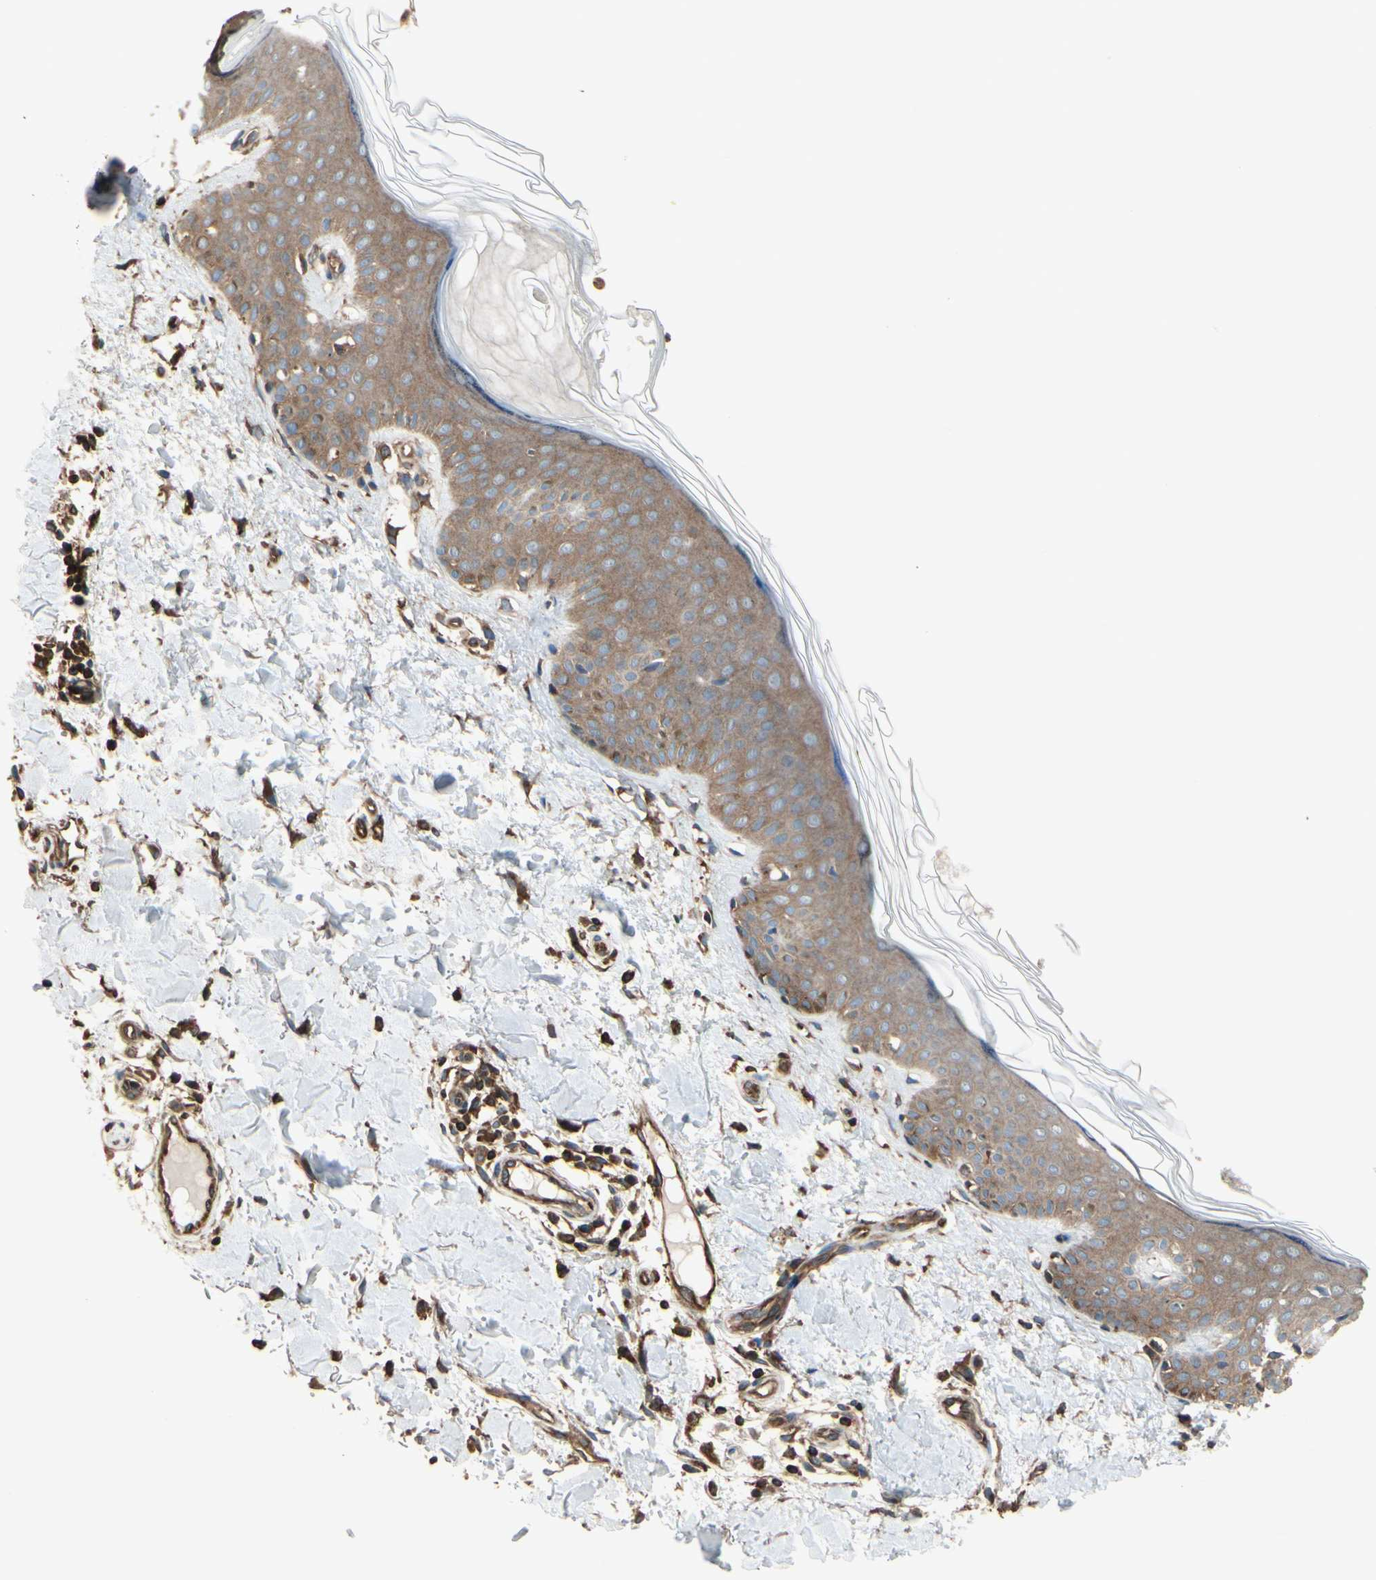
{"staining": {"intensity": "strong", "quantity": ">75%", "location": "cytoplasmic/membranous"}, "tissue": "skin", "cell_type": "Fibroblasts", "image_type": "normal", "snomed": [{"axis": "morphology", "description": "Normal tissue, NOS"}, {"axis": "topography", "description": "Skin"}], "caption": "Immunohistochemical staining of unremarkable skin demonstrates >75% levels of strong cytoplasmic/membranous protein staining in approximately >75% of fibroblasts. The protein of interest is shown in brown color, while the nuclei are stained blue.", "gene": "EPS15", "patient": {"sex": "male", "age": 67}}